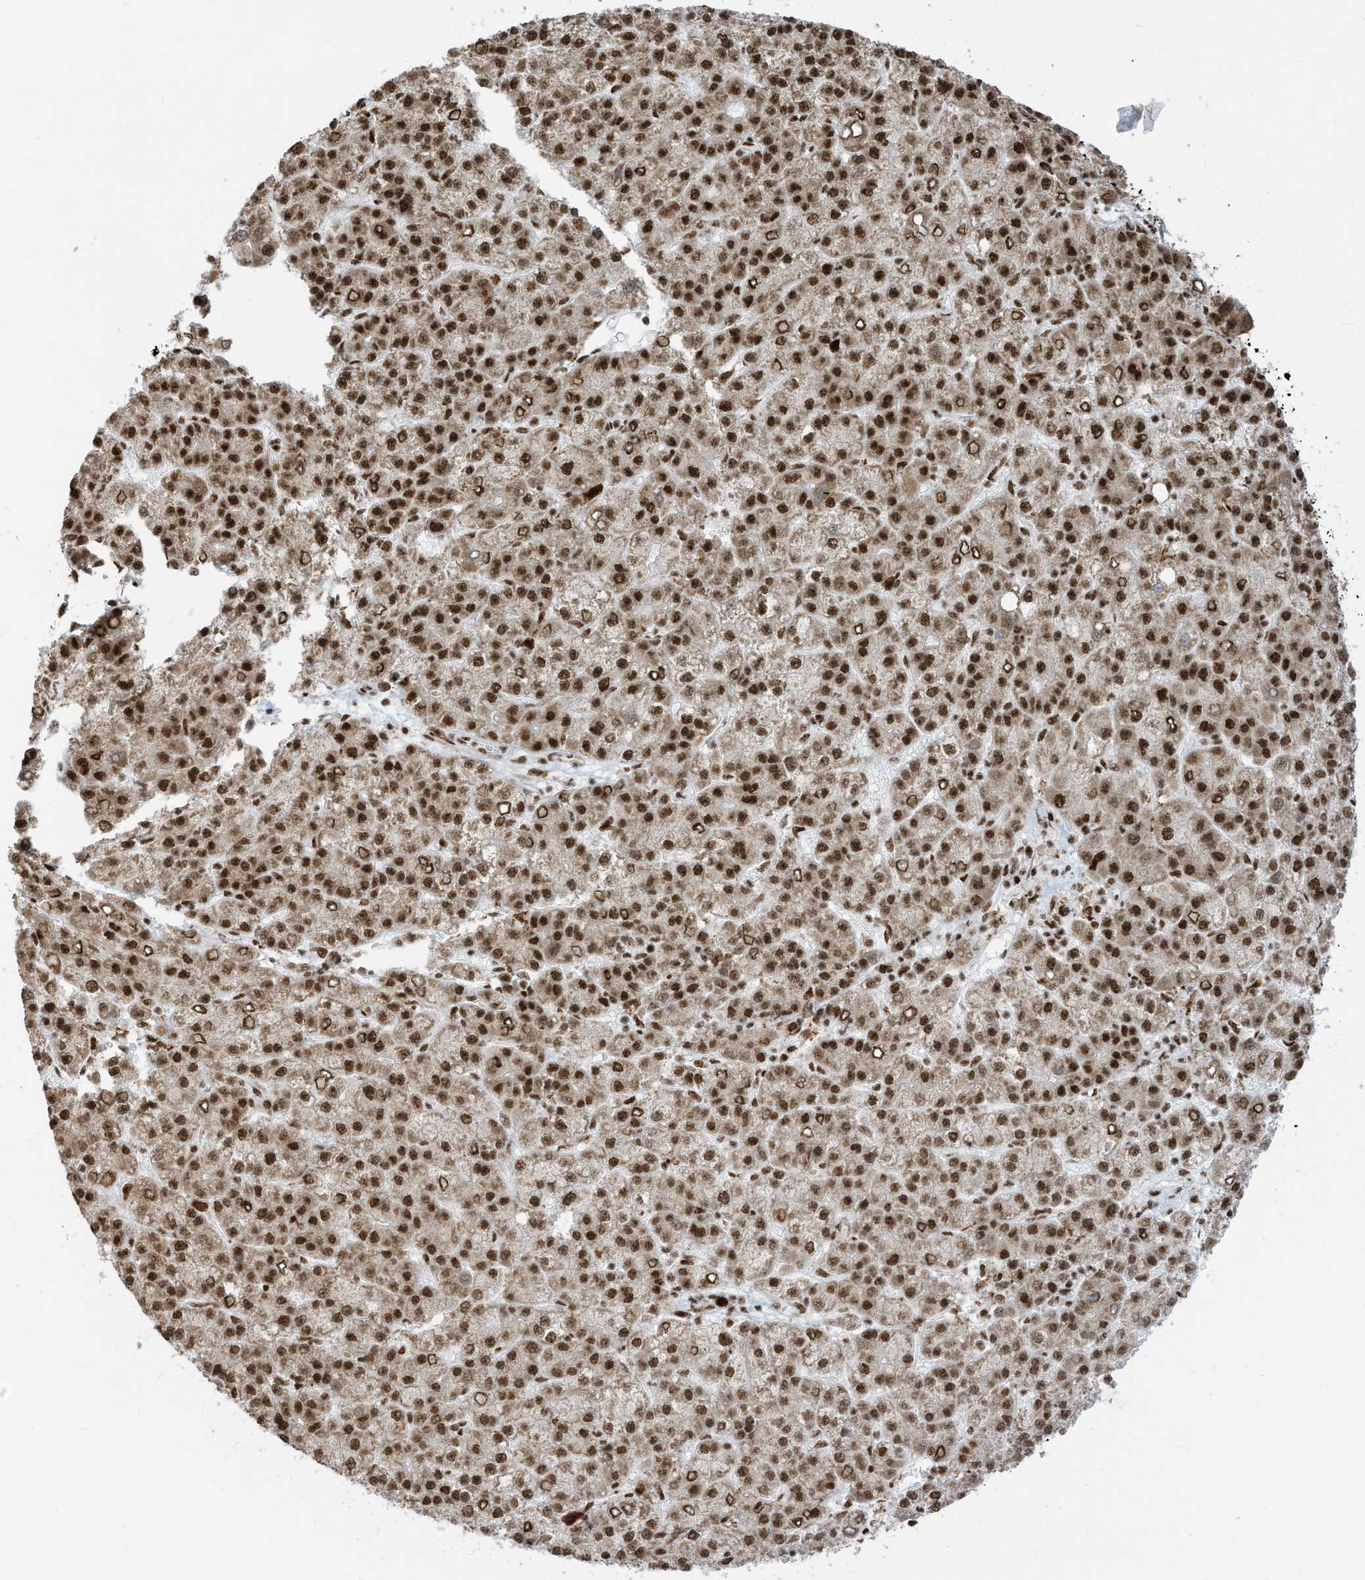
{"staining": {"intensity": "strong", "quantity": ">75%", "location": "nuclear"}, "tissue": "liver cancer", "cell_type": "Tumor cells", "image_type": "cancer", "snomed": [{"axis": "morphology", "description": "Carcinoma, Hepatocellular, NOS"}, {"axis": "topography", "description": "Liver"}], "caption": "IHC (DAB) staining of liver cancer (hepatocellular carcinoma) shows strong nuclear protein staining in approximately >75% of tumor cells.", "gene": "LBH", "patient": {"sex": "female", "age": 58}}